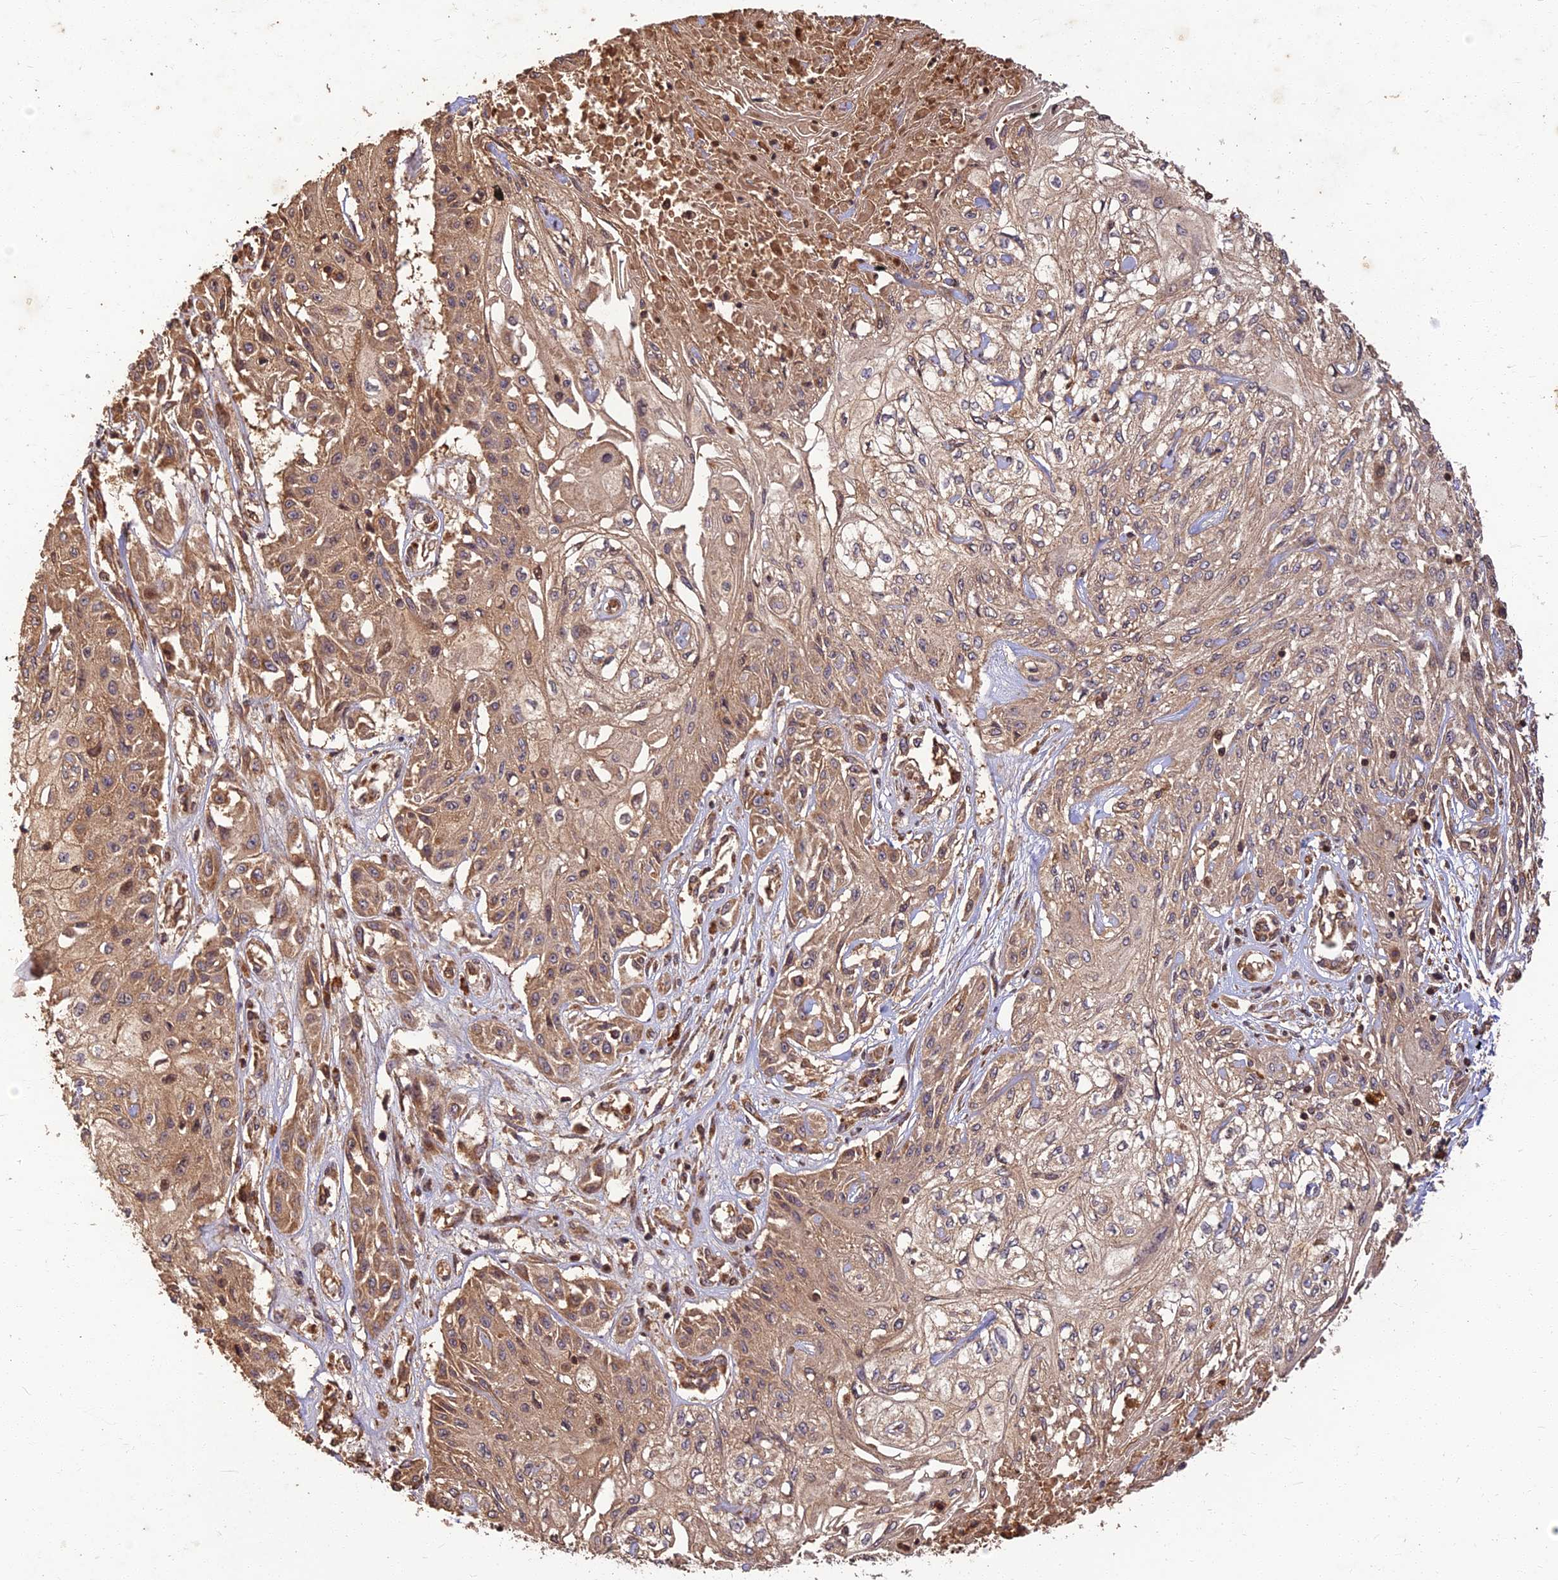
{"staining": {"intensity": "moderate", "quantity": "25%-75%", "location": "cytoplasmic/membranous"}, "tissue": "skin cancer", "cell_type": "Tumor cells", "image_type": "cancer", "snomed": [{"axis": "morphology", "description": "Squamous cell carcinoma, NOS"}, {"axis": "morphology", "description": "Squamous cell carcinoma, metastatic, NOS"}, {"axis": "topography", "description": "Skin"}, {"axis": "topography", "description": "Lymph node"}], "caption": "This photomicrograph displays immunohistochemistry staining of human metastatic squamous cell carcinoma (skin), with medium moderate cytoplasmic/membranous positivity in about 25%-75% of tumor cells.", "gene": "CORO1C", "patient": {"sex": "male", "age": 75}}